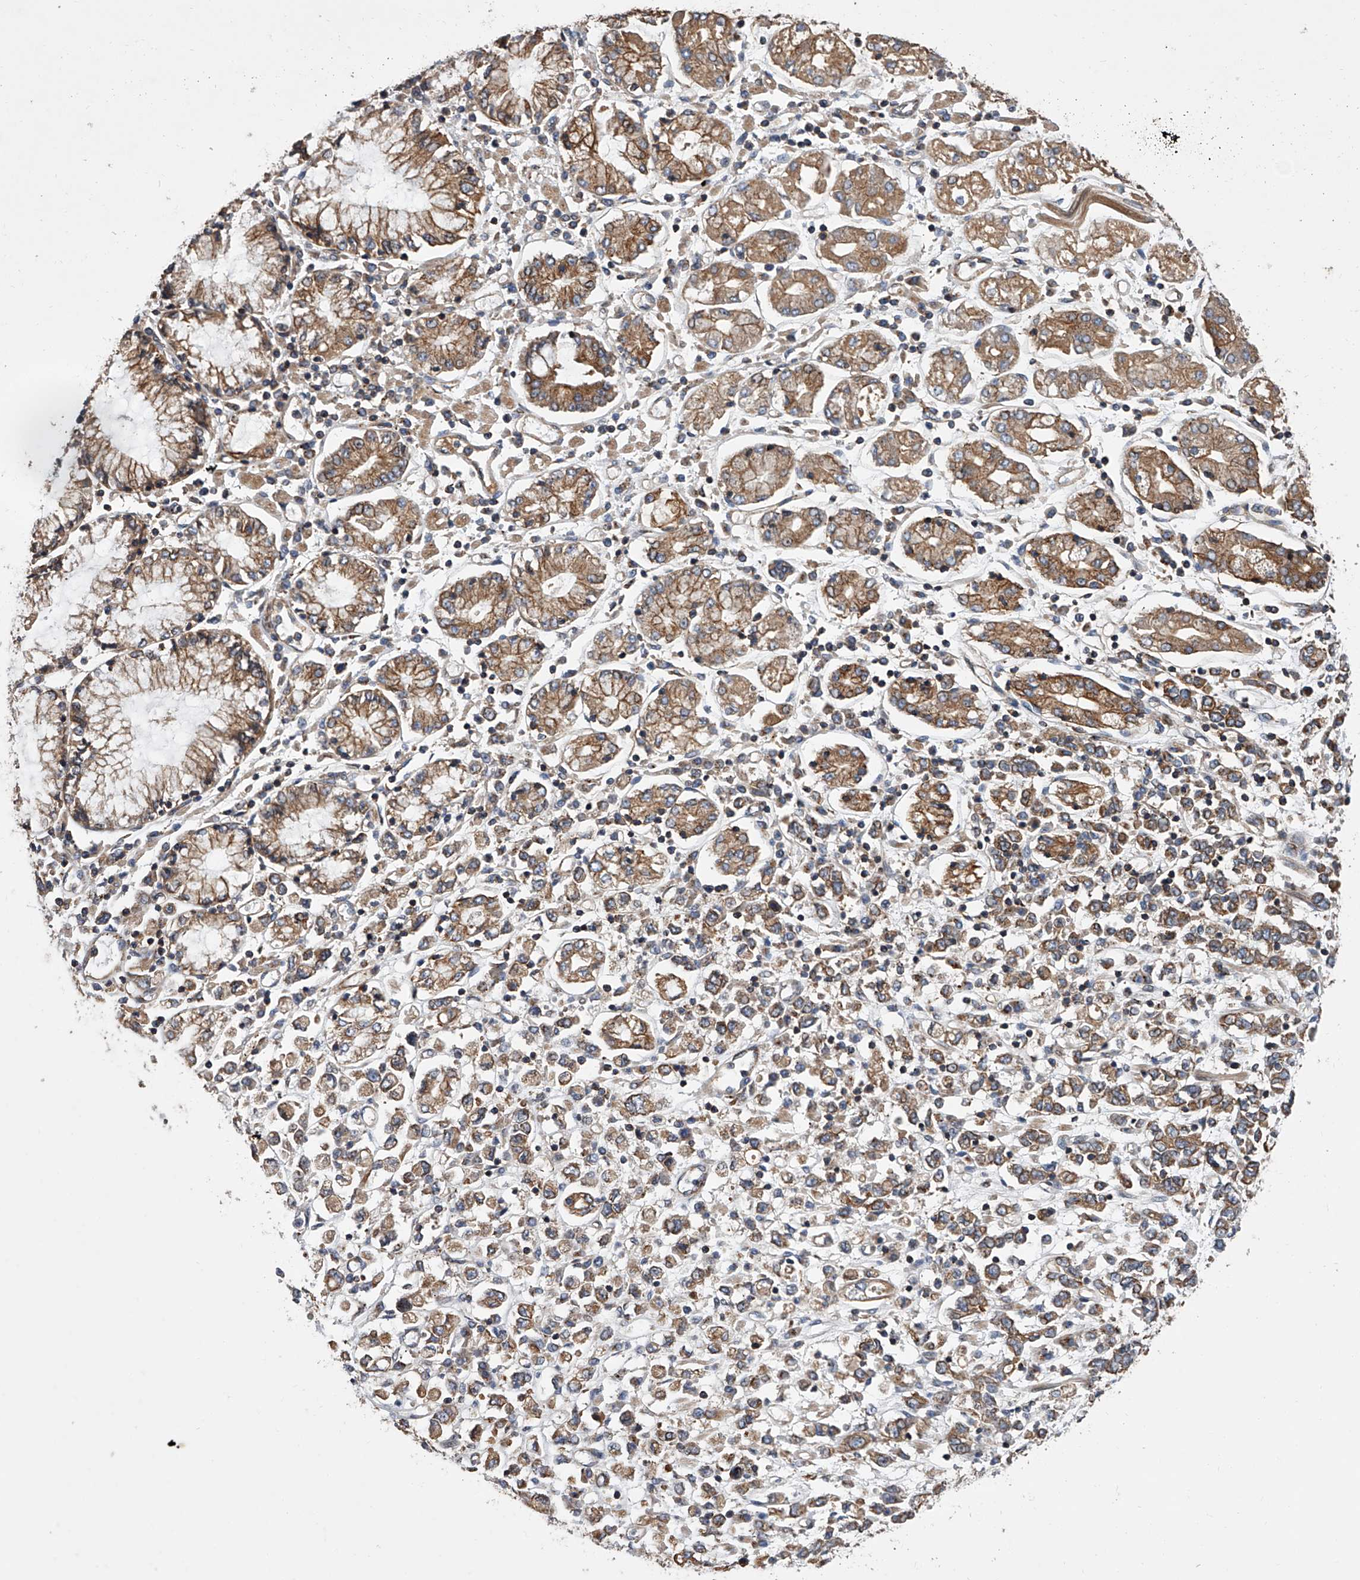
{"staining": {"intensity": "moderate", "quantity": "25%-75%", "location": "cytoplasmic/membranous"}, "tissue": "stomach cancer", "cell_type": "Tumor cells", "image_type": "cancer", "snomed": [{"axis": "morphology", "description": "Adenocarcinoma, NOS"}, {"axis": "topography", "description": "Stomach"}], "caption": "Brown immunohistochemical staining in stomach cancer exhibits moderate cytoplasmic/membranous expression in approximately 25%-75% of tumor cells.", "gene": "USP47", "patient": {"sex": "female", "age": 76}}